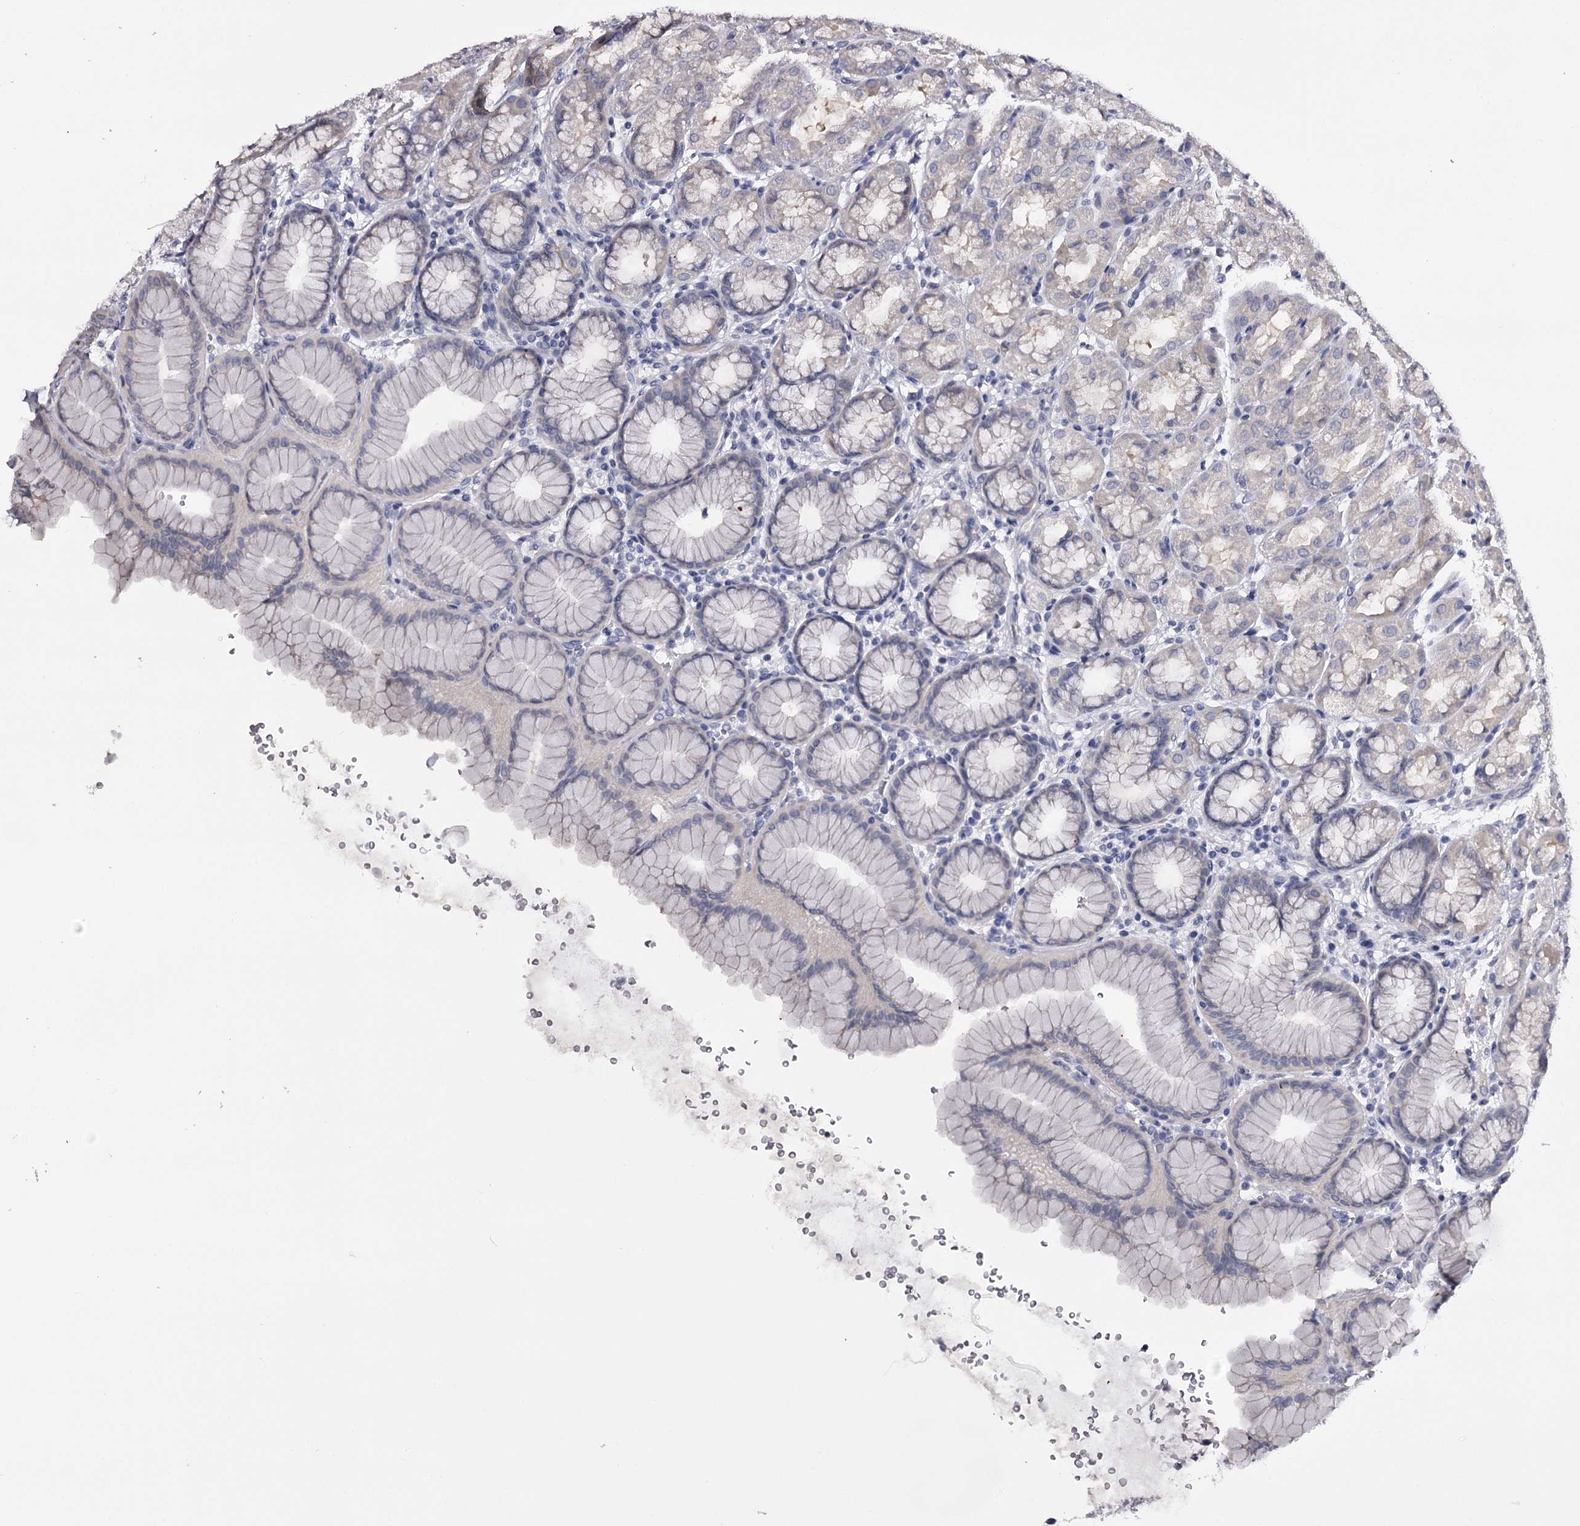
{"staining": {"intensity": "negative", "quantity": "none", "location": "none"}, "tissue": "stomach", "cell_type": "Glandular cells", "image_type": "normal", "snomed": [{"axis": "morphology", "description": "Normal tissue, NOS"}, {"axis": "topography", "description": "Stomach"}], "caption": "Human stomach stained for a protein using immunohistochemistry (IHC) displays no positivity in glandular cells.", "gene": "GSTO1", "patient": {"sex": "male", "age": 42}}